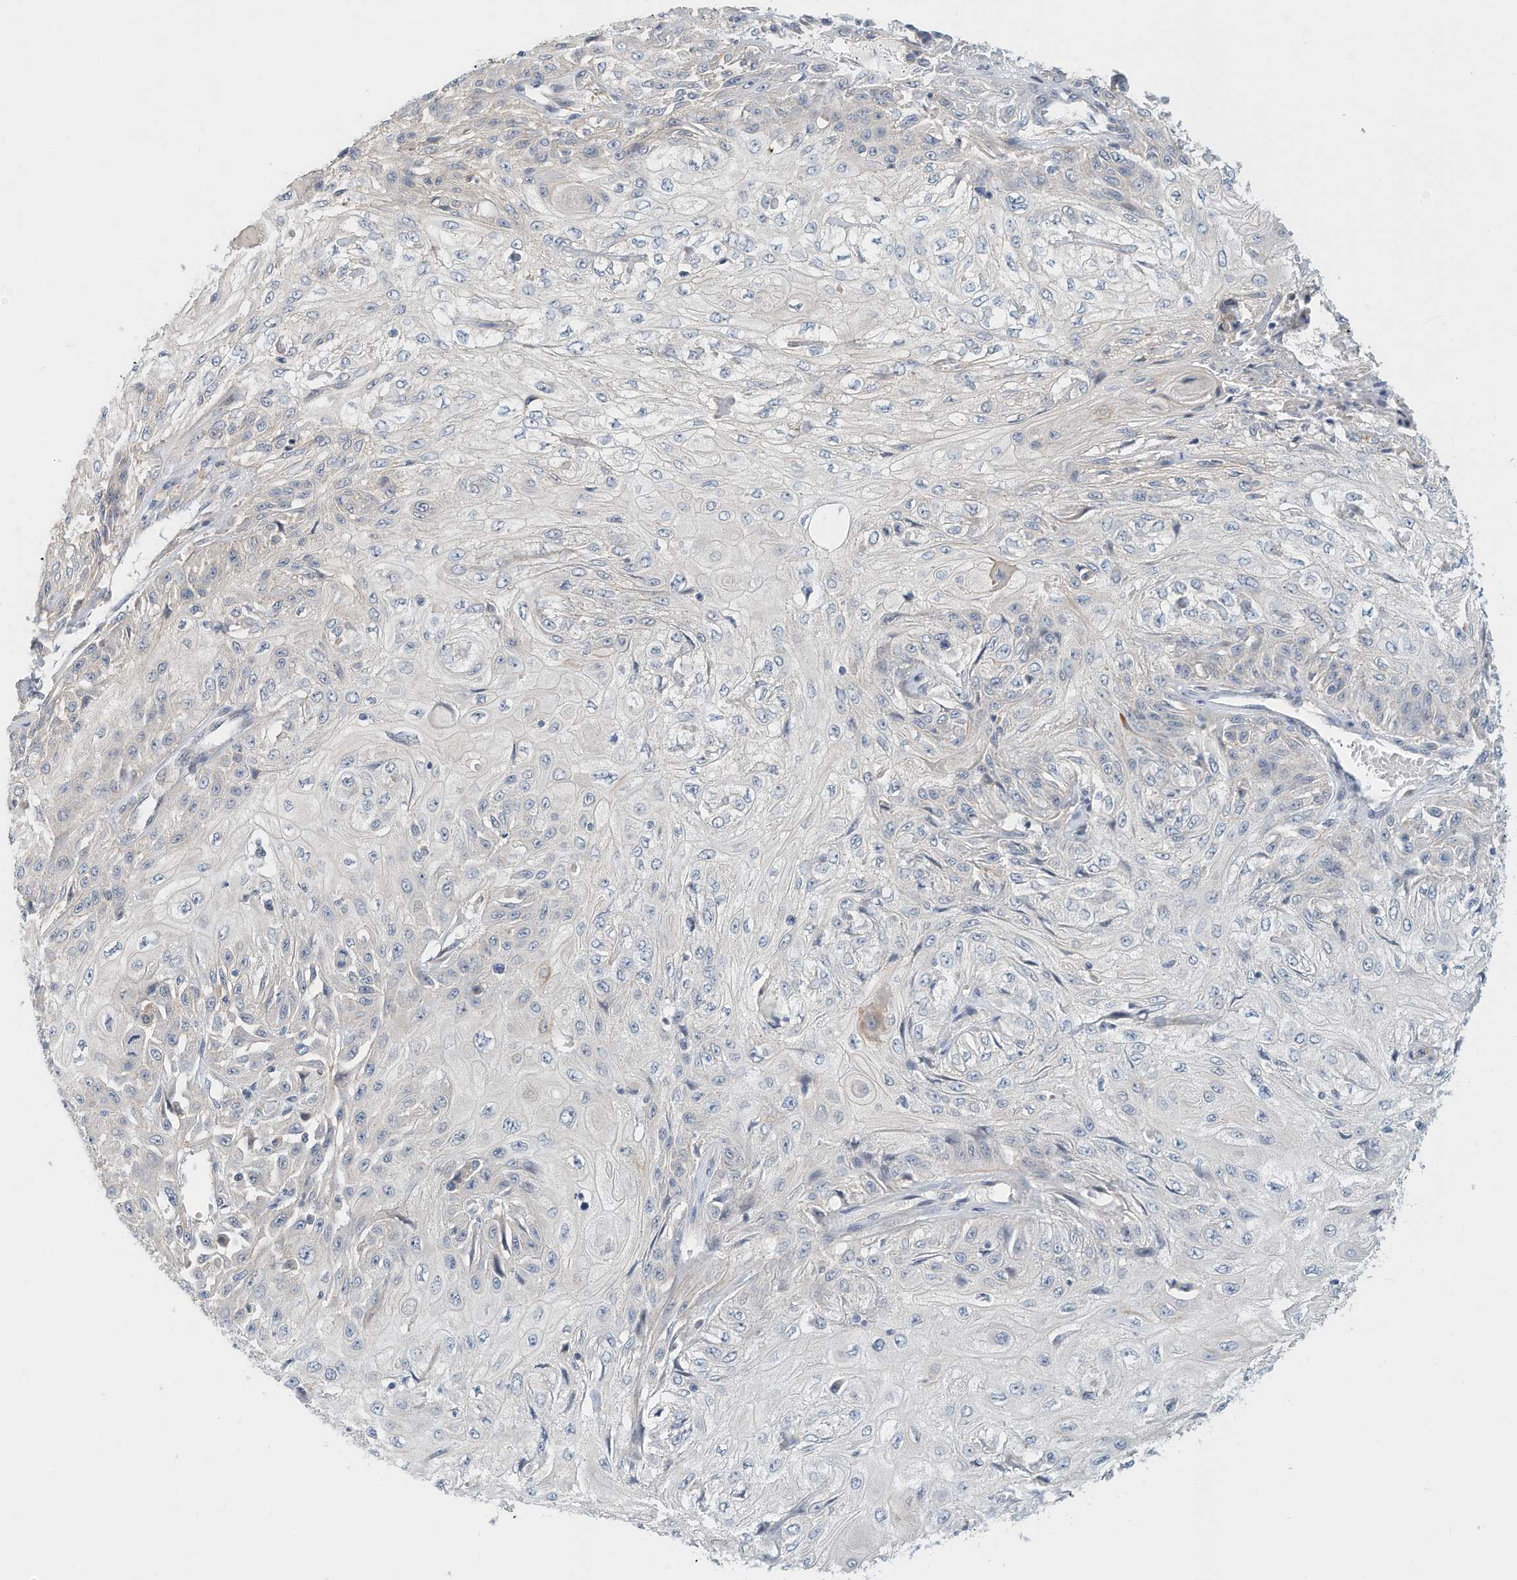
{"staining": {"intensity": "negative", "quantity": "none", "location": "none"}, "tissue": "skin cancer", "cell_type": "Tumor cells", "image_type": "cancer", "snomed": [{"axis": "morphology", "description": "Squamous cell carcinoma, NOS"}, {"axis": "morphology", "description": "Squamous cell carcinoma, metastatic, NOS"}, {"axis": "topography", "description": "Skin"}, {"axis": "topography", "description": "Lymph node"}], "caption": "Squamous cell carcinoma (skin) was stained to show a protein in brown. There is no significant expression in tumor cells.", "gene": "MICAL1", "patient": {"sex": "male", "age": 75}}